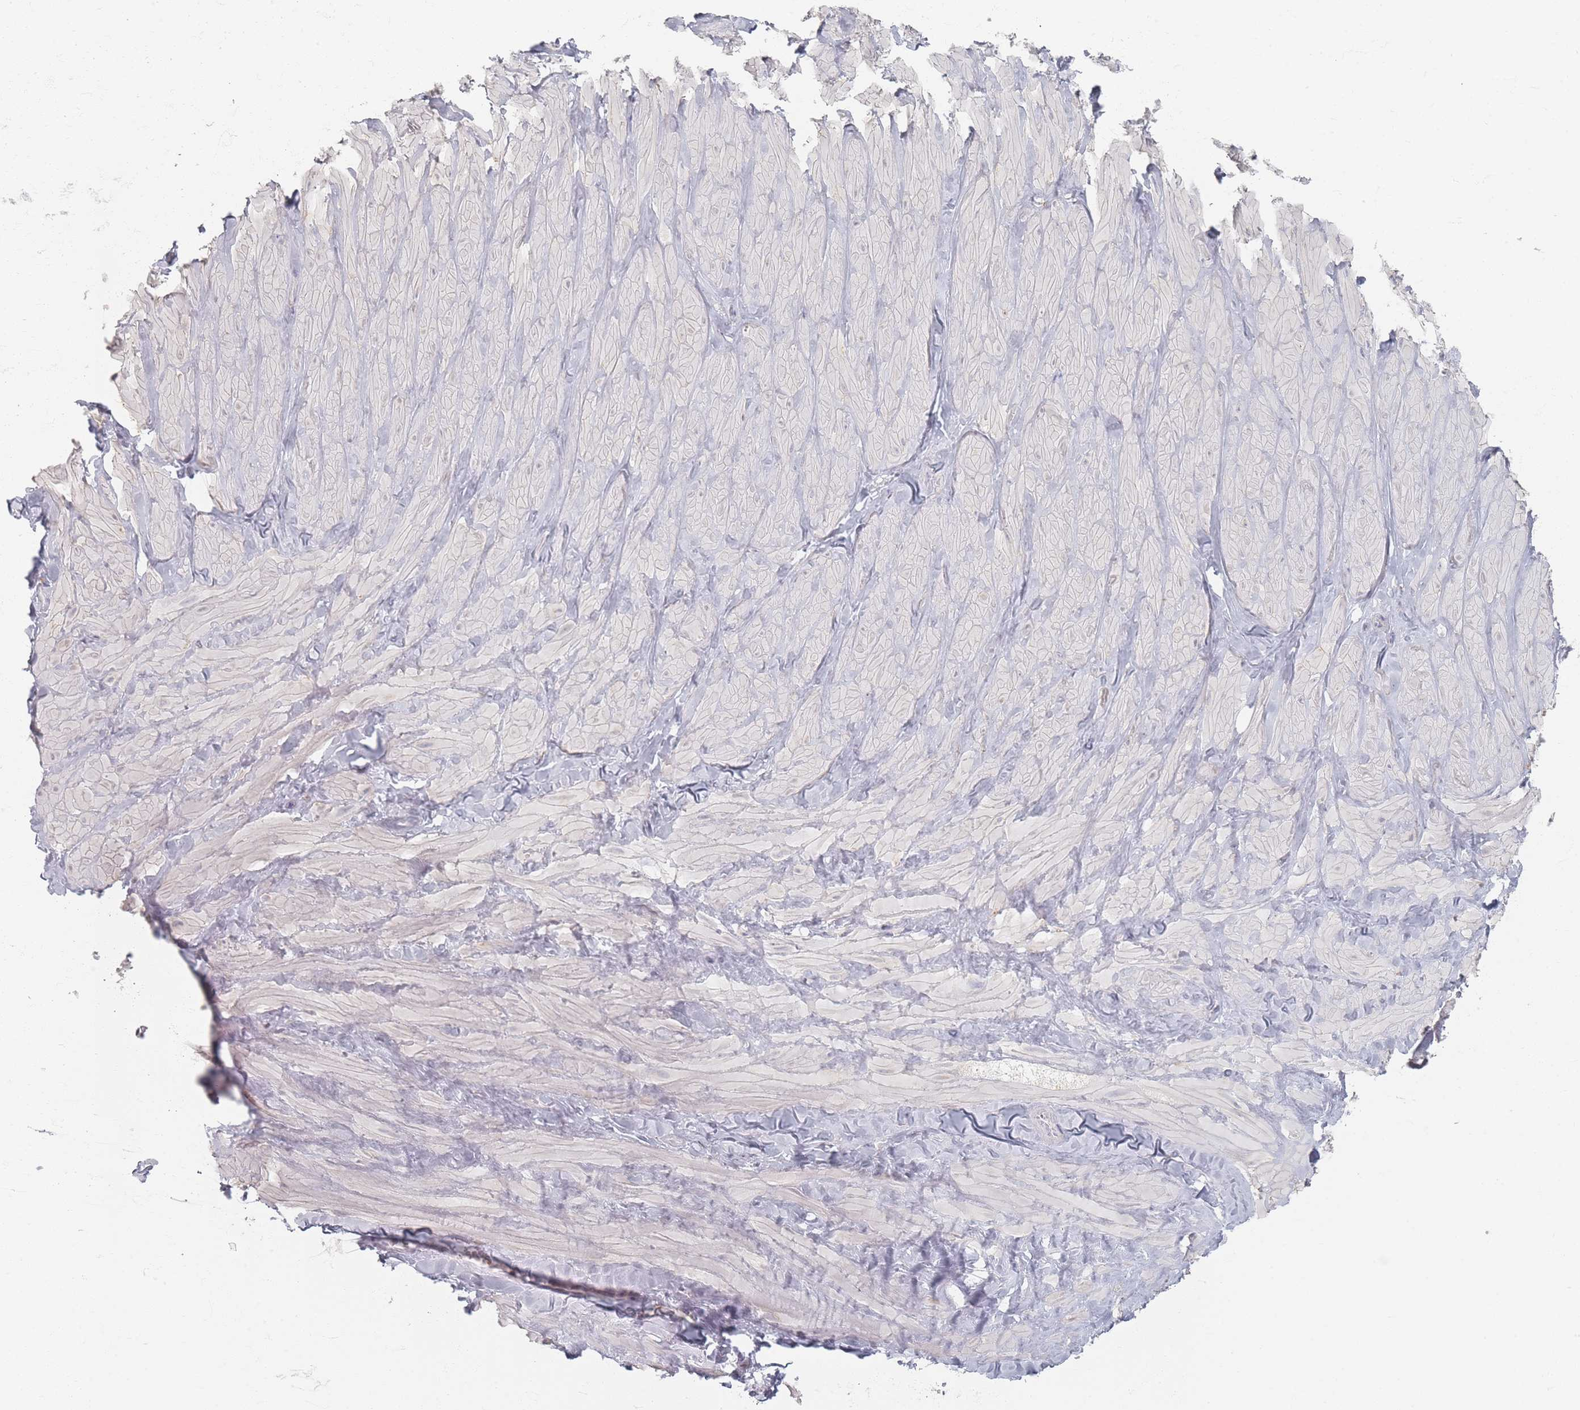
{"staining": {"intensity": "negative", "quantity": "none", "location": "none"}, "tissue": "adipose tissue", "cell_type": "Adipocytes", "image_type": "normal", "snomed": [{"axis": "morphology", "description": "Normal tissue, NOS"}, {"axis": "topography", "description": "Soft tissue"}, {"axis": "topography", "description": "Vascular tissue"}], "caption": "Immunohistochemical staining of unremarkable adipose tissue reveals no significant positivity in adipocytes.", "gene": "ENSG00000251357", "patient": {"sex": "male", "age": 41}}